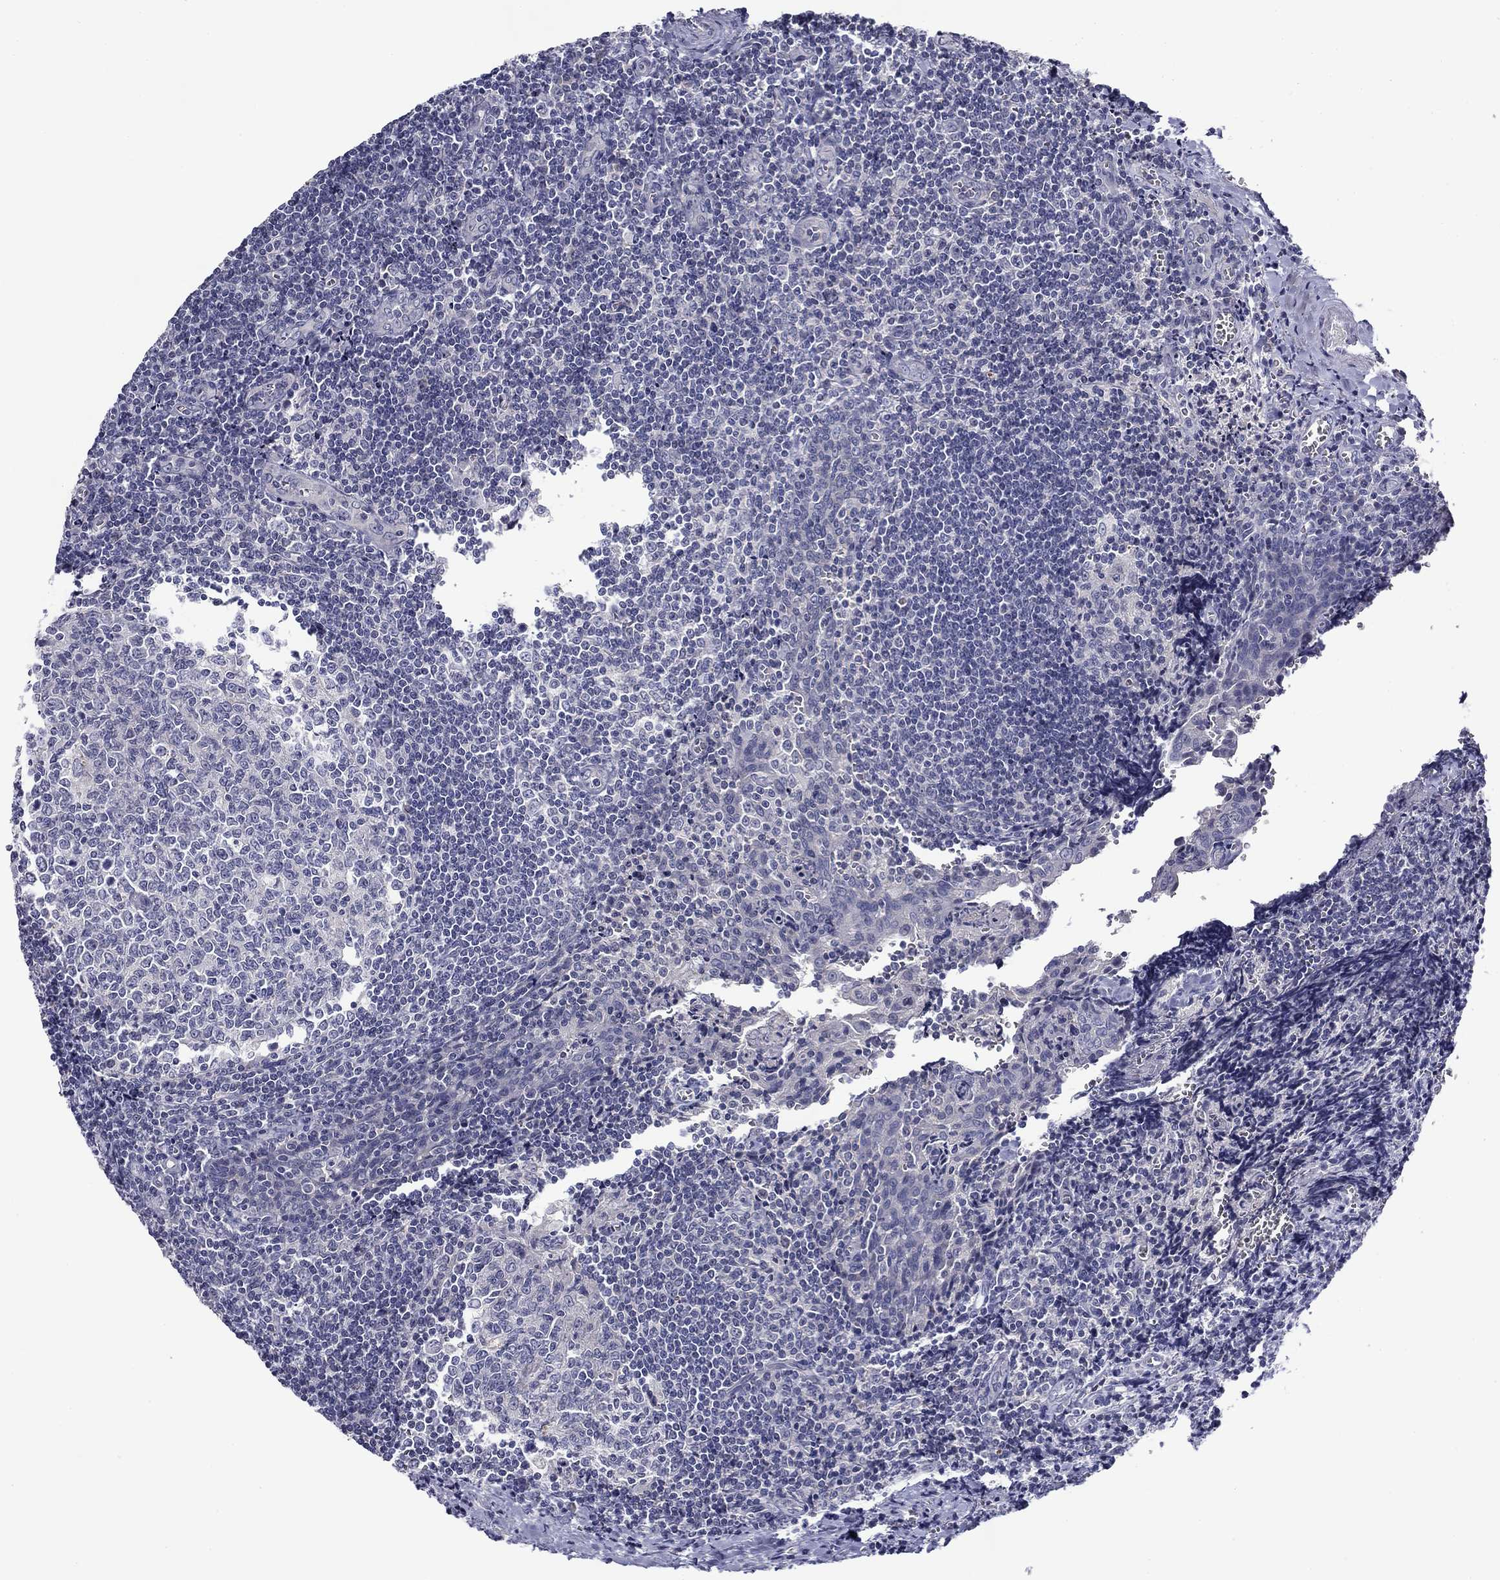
{"staining": {"intensity": "negative", "quantity": "none", "location": "none"}, "tissue": "tonsil", "cell_type": "Germinal center cells", "image_type": "normal", "snomed": [{"axis": "morphology", "description": "Normal tissue, NOS"}, {"axis": "morphology", "description": "Inflammation, NOS"}, {"axis": "topography", "description": "Tonsil"}], "caption": "DAB immunohistochemical staining of normal tonsil demonstrates no significant staining in germinal center cells. Brightfield microscopy of IHC stained with DAB (3,3'-diaminobenzidine) (brown) and hematoxylin (blue), captured at high magnification.", "gene": "SPATA7", "patient": {"sex": "female", "age": 31}}